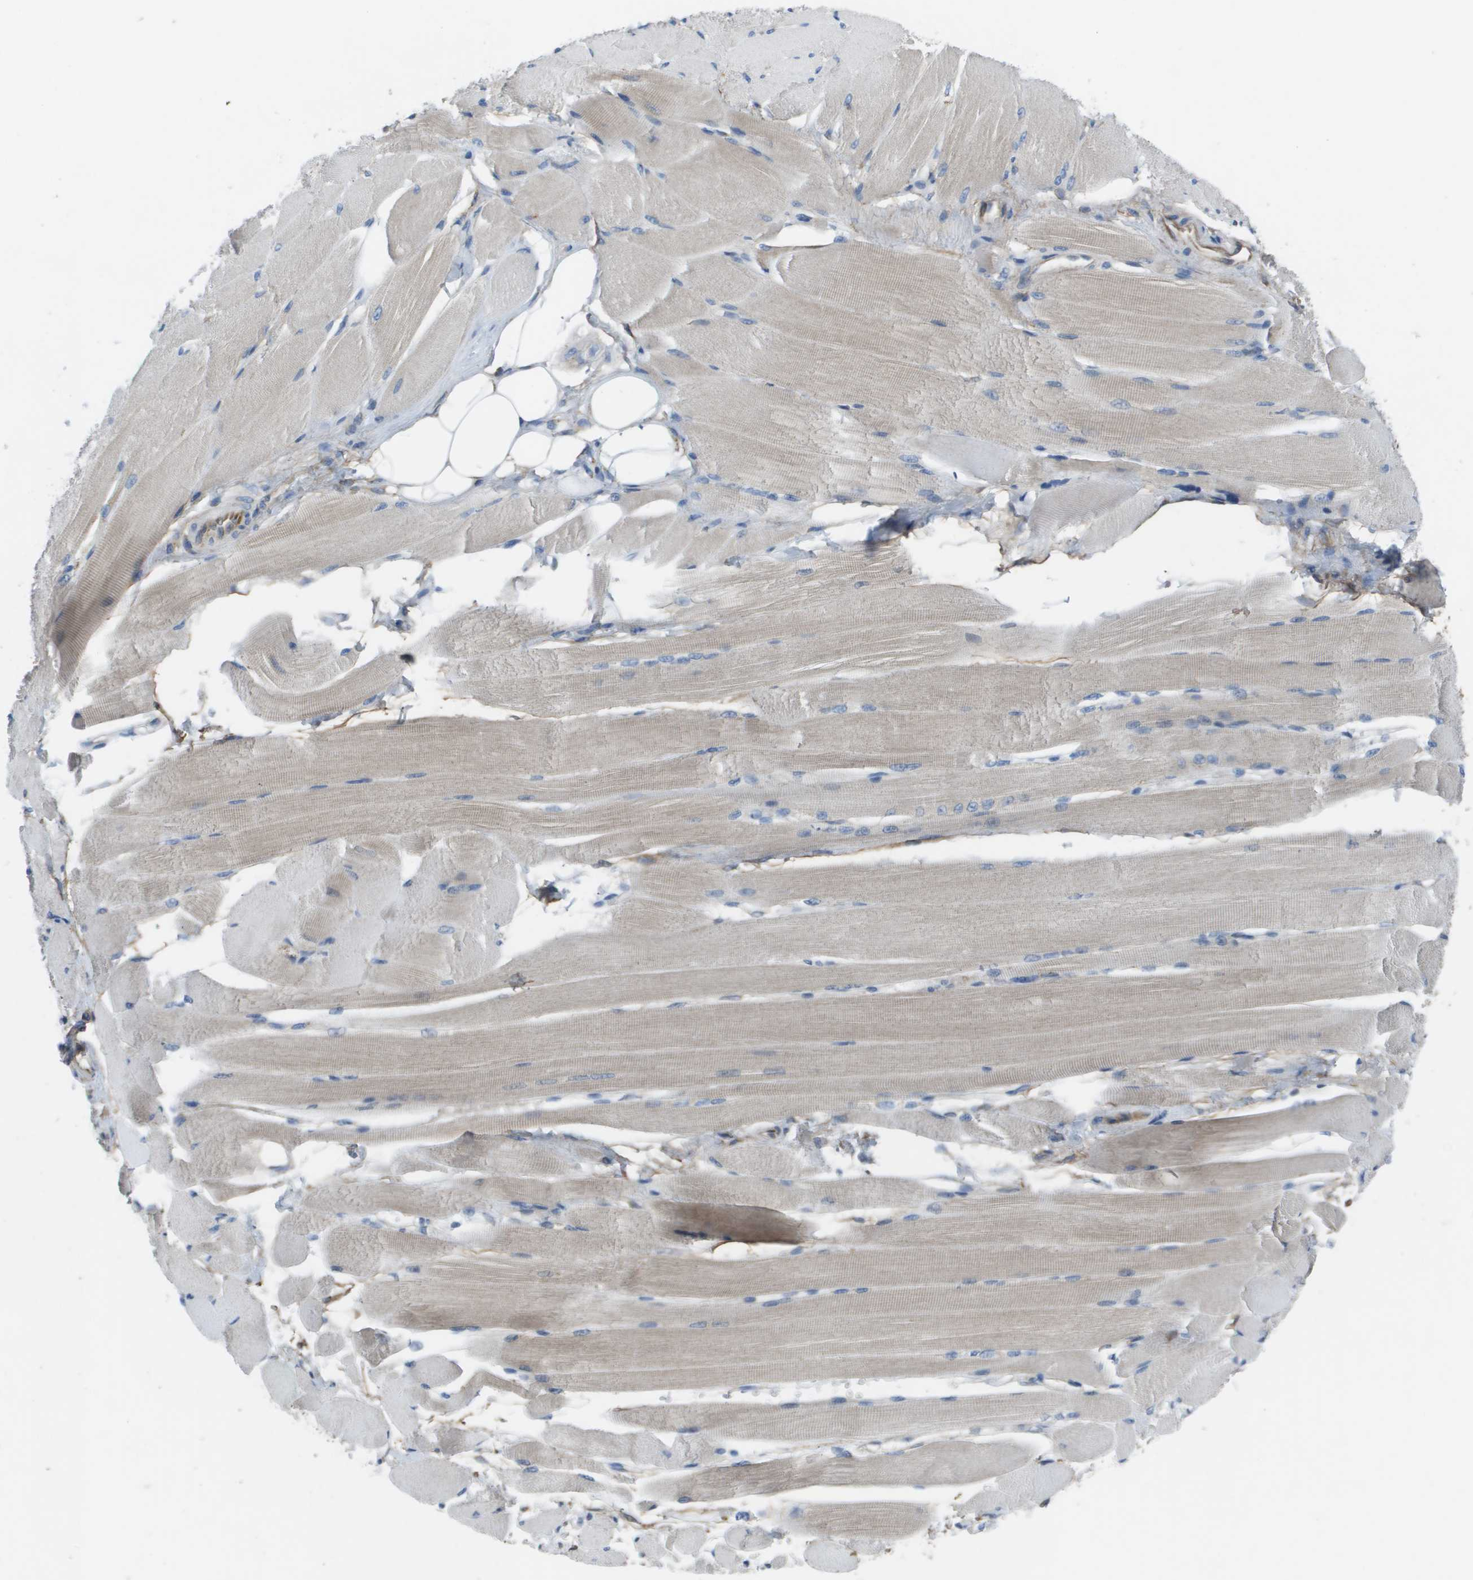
{"staining": {"intensity": "weak", "quantity": "<25%", "location": "cytoplasmic/membranous"}, "tissue": "skeletal muscle", "cell_type": "Myocytes", "image_type": "normal", "snomed": [{"axis": "morphology", "description": "Normal tissue, NOS"}, {"axis": "topography", "description": "Skeletal muscle"}, {"axis": "topography", "description": "Peripheral nerve tissue"}], "caption": "This is an IHC micrograph of normal skeletal muscle. There is no positivity in myocytes.", "gene": "CLCN2", "patient": {"sex": "female", "age": 84}}